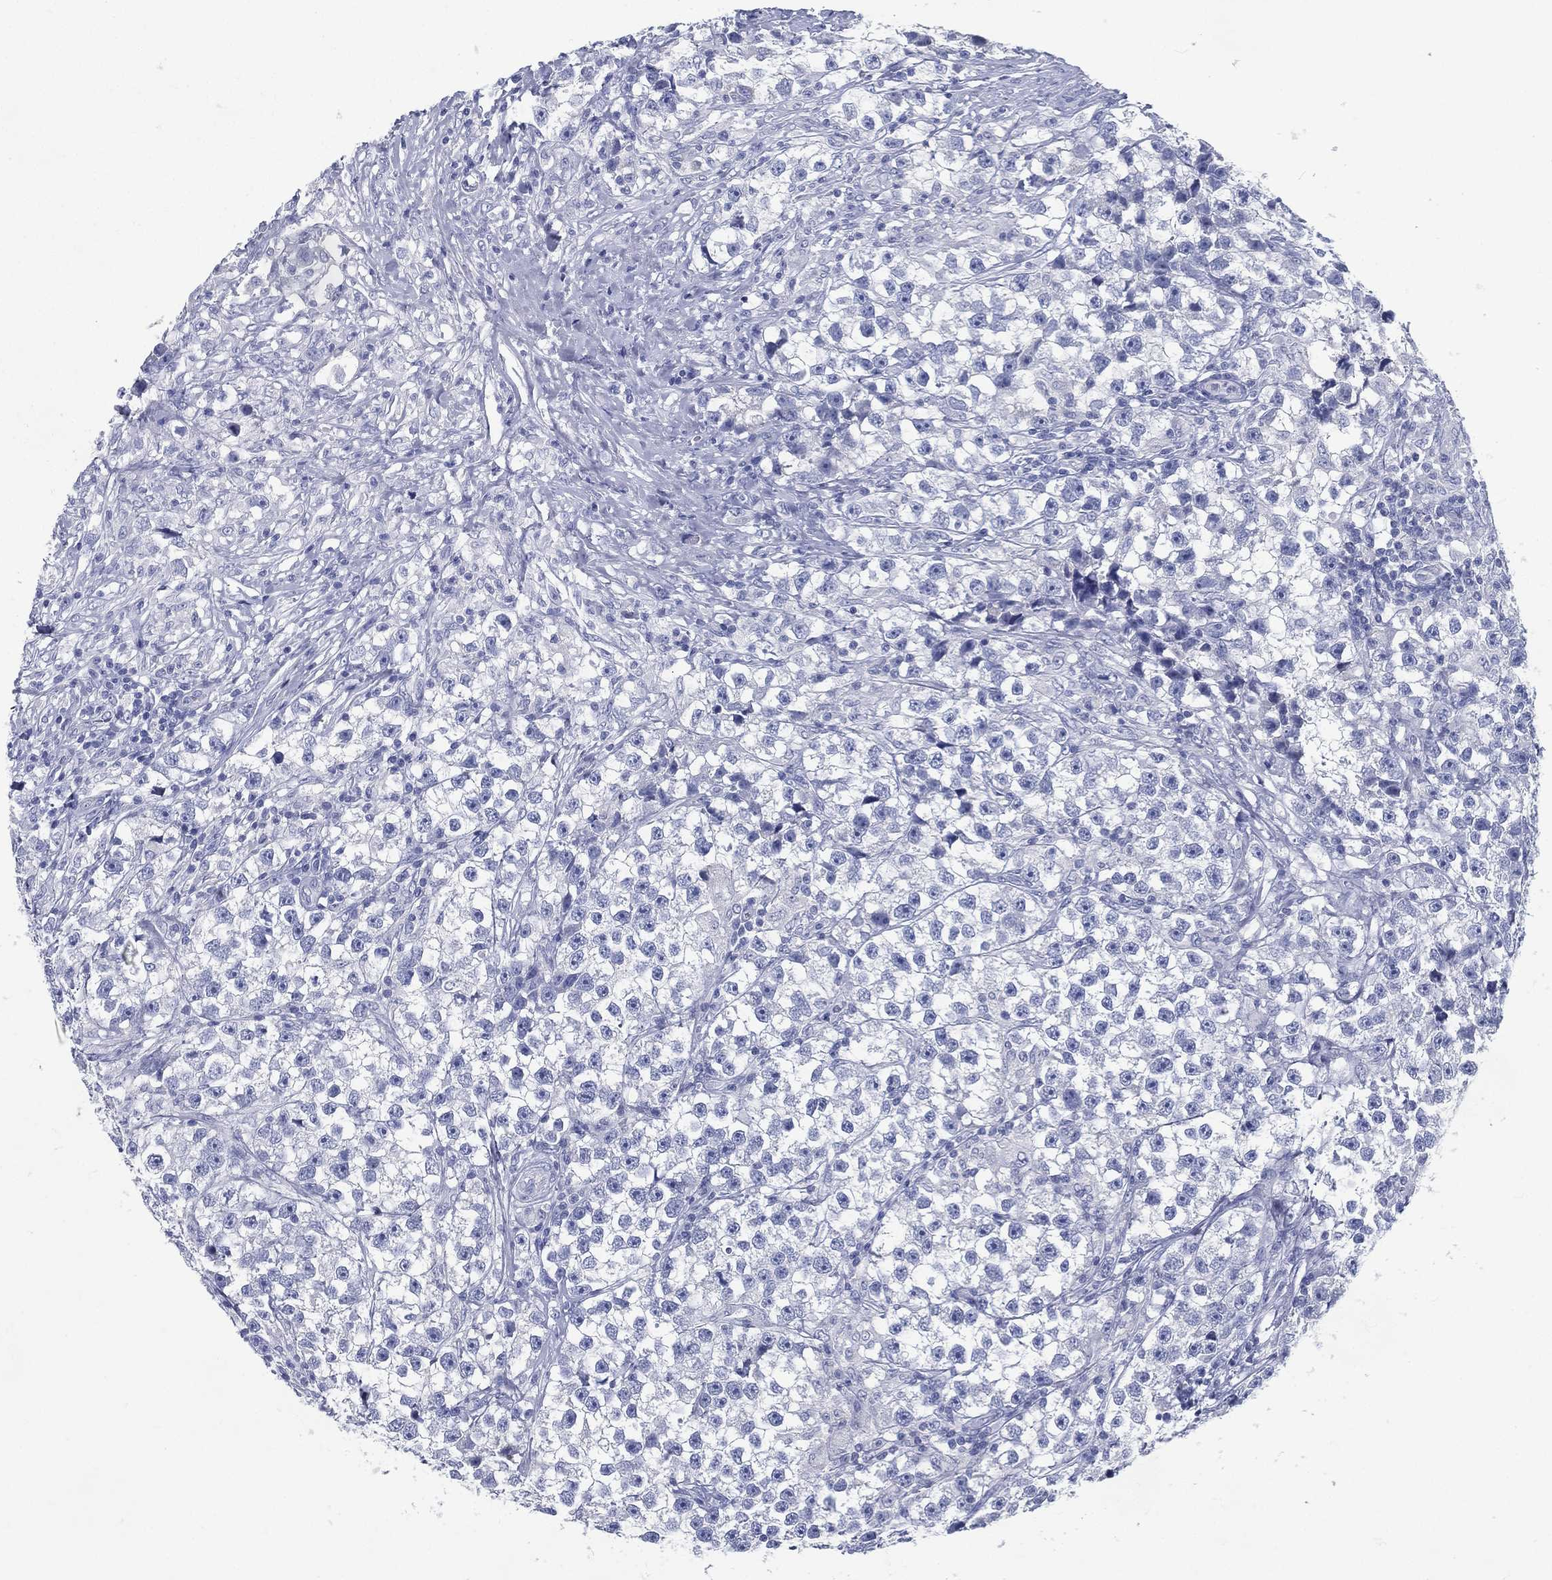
{"staining": {"intensity": "negative", "quantity": "none", "location": "none"}, "tissue": "testis cancer", "cell_type": "Tumor cells", "image_type": "cancer", "snomed": [{"axis": "morphology", "description": "Seminoma, NOS"}, {"axis": "topography", "description": "Testis"}], "caption": "High magnification brightfield microscopy of seminoma (testis) stained with DAB (brown) and counterstained with hematoxylin (blue): tumor cells show no significant positivity.", "gene": "RGS13", "patient": {"sex": "male", "age": 46}}